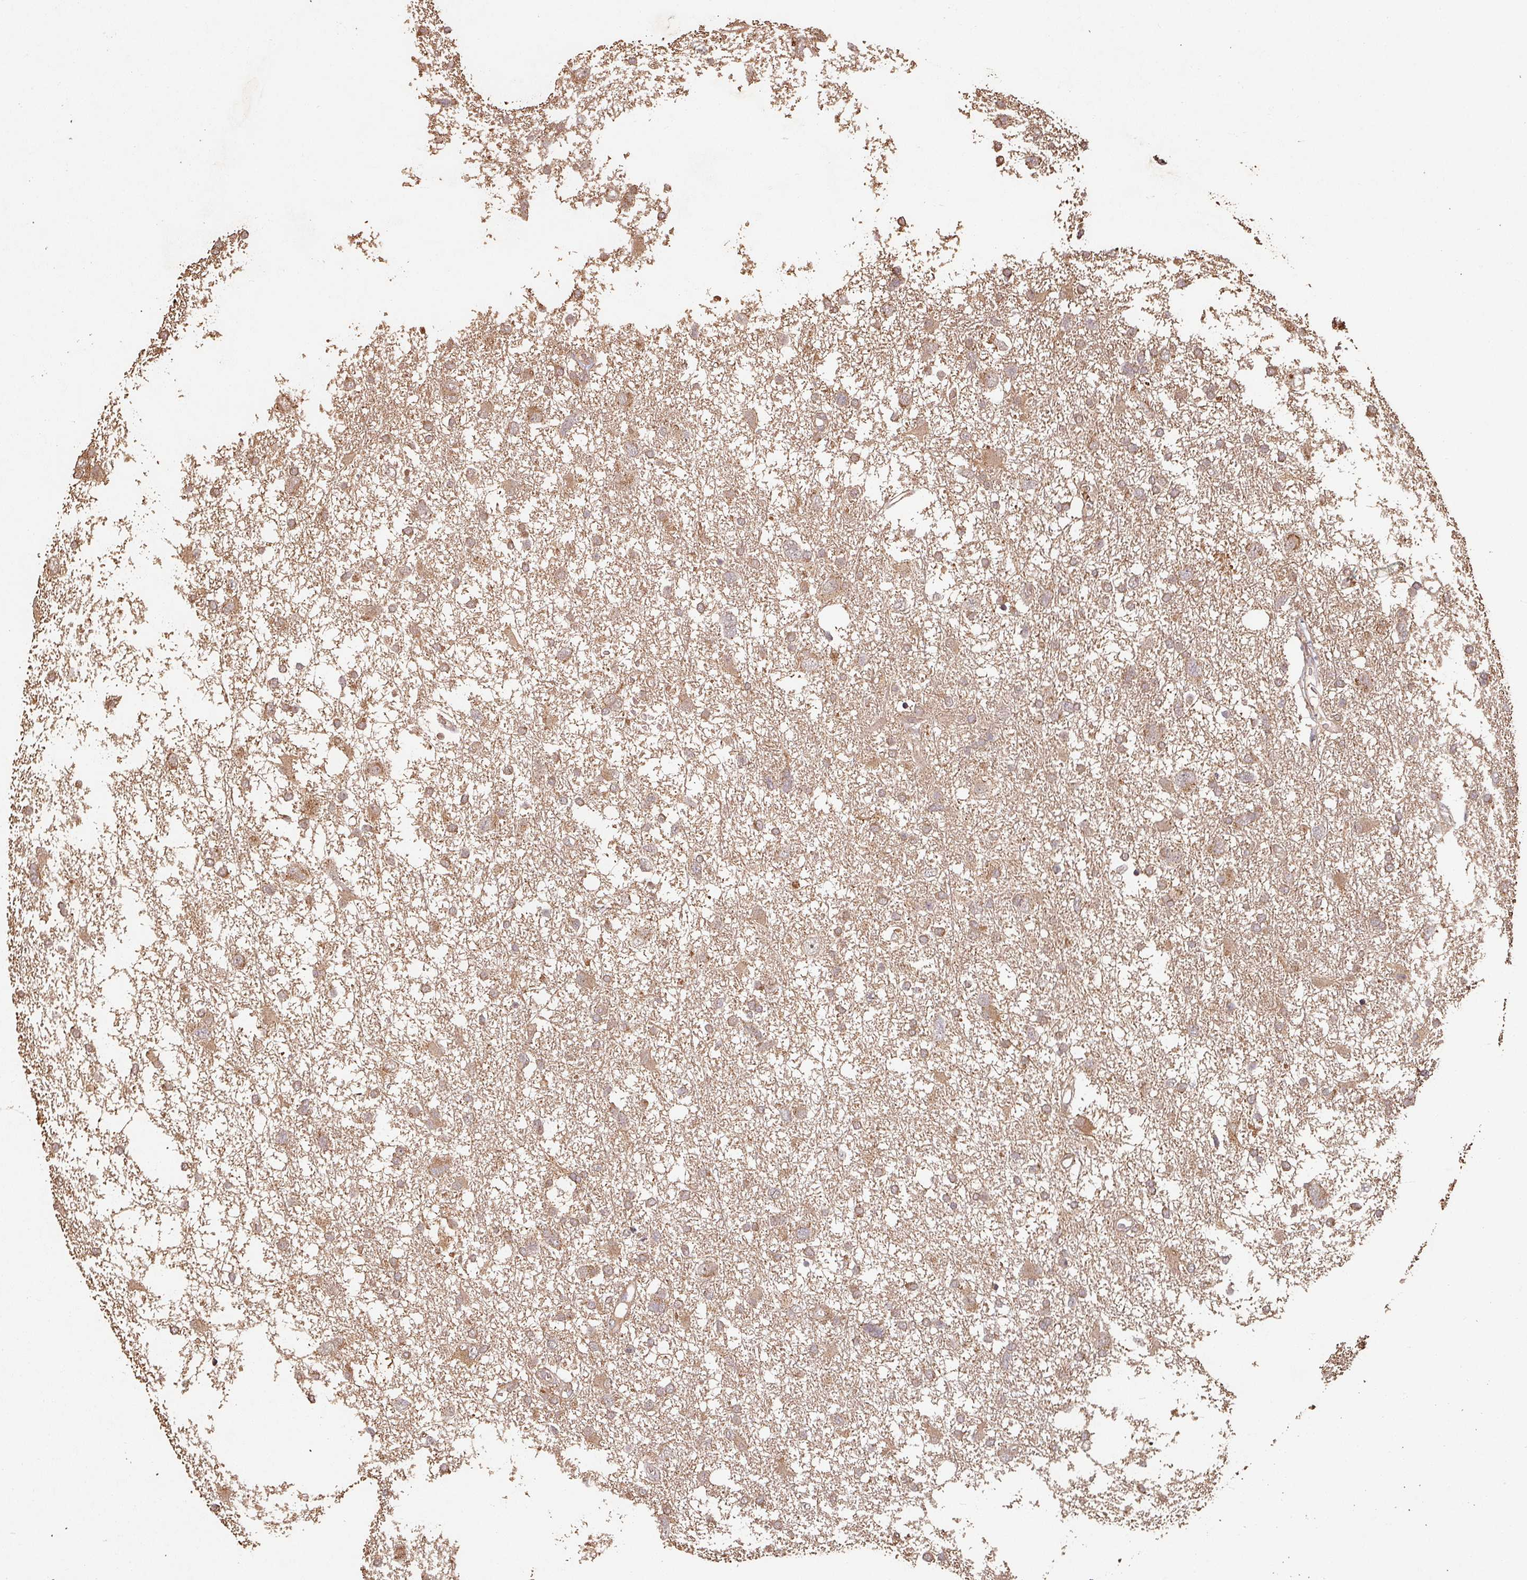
{"staining": {"intensity": "moderate", "quantity": ">75%", "location": "cytoplasmic/membranous"}, "tissue": "glioma", "cell_type": "Tumor cells", "image_type": "cancer", "snomed": [{"axis": "morphology", "description": "Glioma, malignant, High grade"}, {"axis": "topography", "description": "Brain"}], "caption": "Malignant glioma (high-grade) tissue shows moderate cytoplasmic/membranous staining in about >75% of tumor cells The staining is performed using DAB (3,3'-diaminobenzidine) brown chromogen to label protein expression. The nuclei are counter-stained blue using hematoxylin.", "gene": "EID1", "patient": {"sex": "male", "age": 61}}